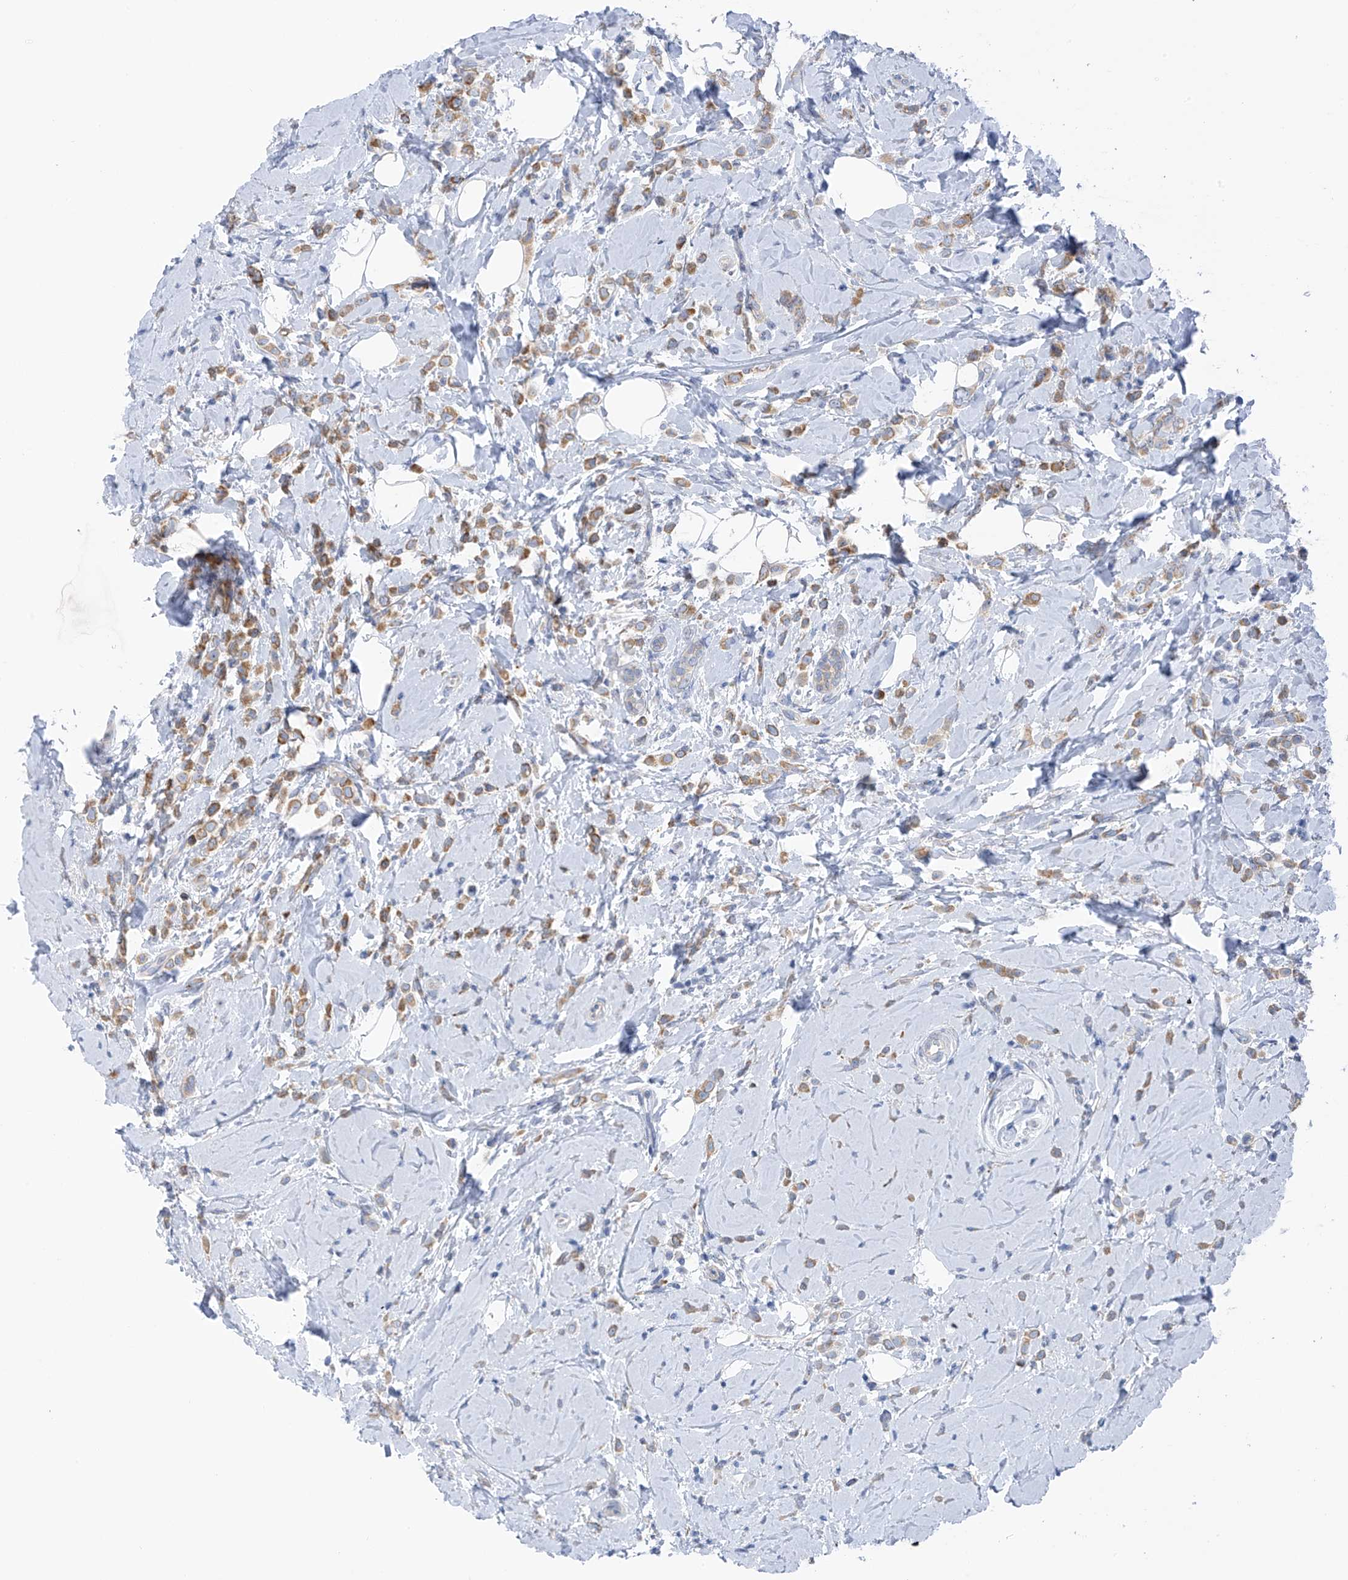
{"staining": {"intensity": "moderate", "quantity": ">75%", "location": "cytoplasmic/membranous"}, "tissue": "breast cancer", "cell_type": "Tumor cells", "image_type": "cancer", "snomed": [{"axis": "morphology", "description": "Lobular carcinoma"}, {"axis": "topography", "description": "Breast"}], "caption": "A medium amount of moderate cytoplasmic/membranous positivity is seen in approximately >75% of tumor cells in breast lobular carcinoma tissue.", "gene": "RCN2", "patient": {"sex": "female", "age": 47}}